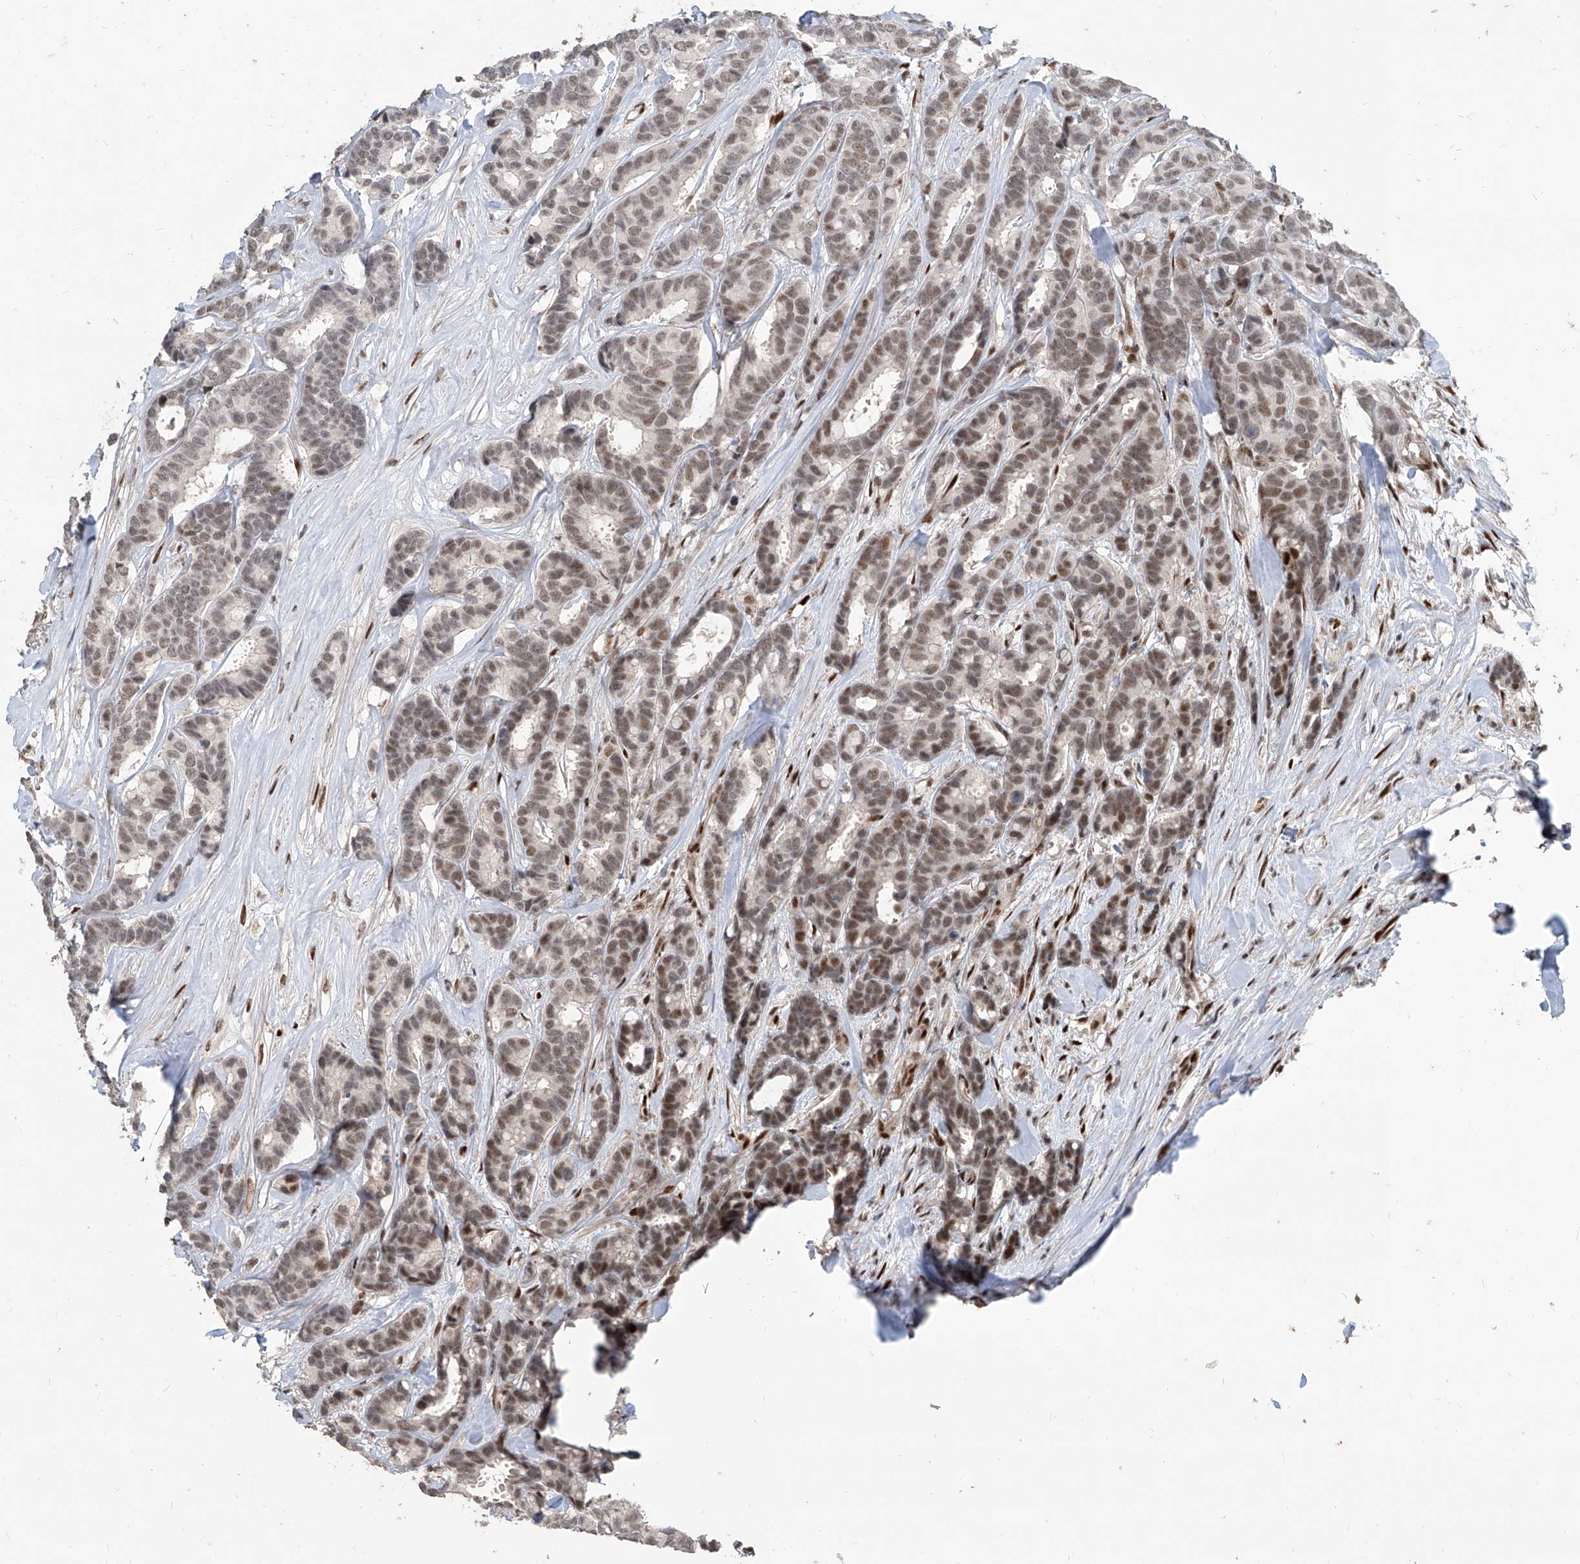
{"staining": {"intensity": "weak", "quantity": ">75%", "location": "nuclear"}, "tissue": "breast cancer", "cell_type": "Tumor cells", "image_type": "cancer", "snomed": [{"axis": "morphology", "description": "Duct carcinoma"}, {"axis": "topography", "description": "Breast"}], "caption": "A low amount of weak nuclear staining is seen in approximately >75% of tumor cells in breast cancer (invasive ductal carcinoma) tissue. The staining was performed using DAB (3,3'-diaminobenzidine) to visualize the protein expression in brown, while the nuclei were stained in blue with hematoxylin (Magnification: 20x).", "gene": "IRF2", "patient": {"sex": "female", "age": 87}}